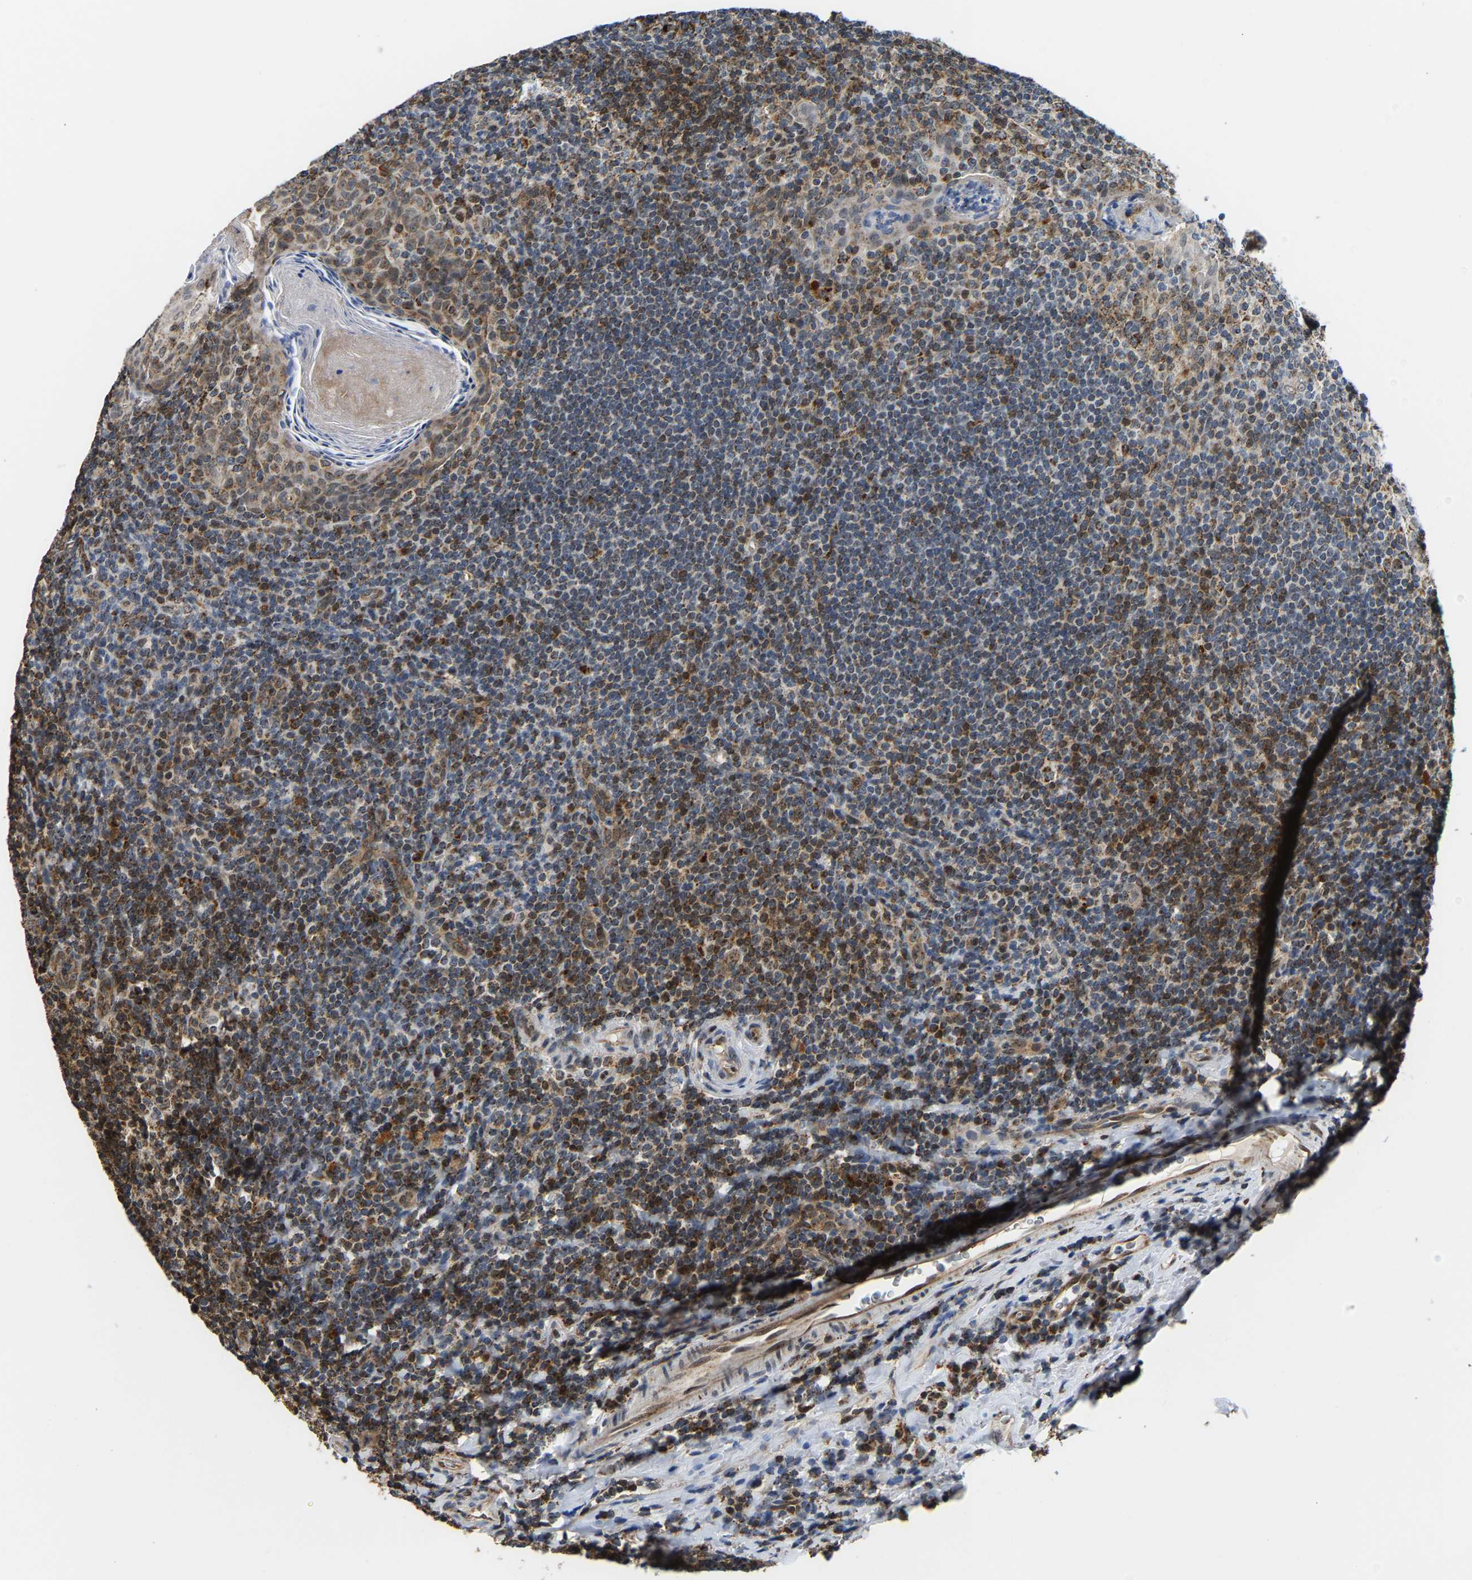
{"staining": {"intensity": "strong", "quantity": "25%-75%", "location": "cytoplasmic/membranous"}, "tissue": "tonsil", "cell_type": "Germinal center cells", "image_type": "normal", "snomed": [{"axis": "morphology", "description": "Normal tissue, NOS"}, {"axis": "topography", "description": "Tonsil"}], "caption": "This is a histology image of IHC staining of benign tonsil, which shows strong expression in the cytoplasmic/membranous of germinal center cells.", "gene": "GIMAP7", "patient": {"sex": "male", "age": 37}}